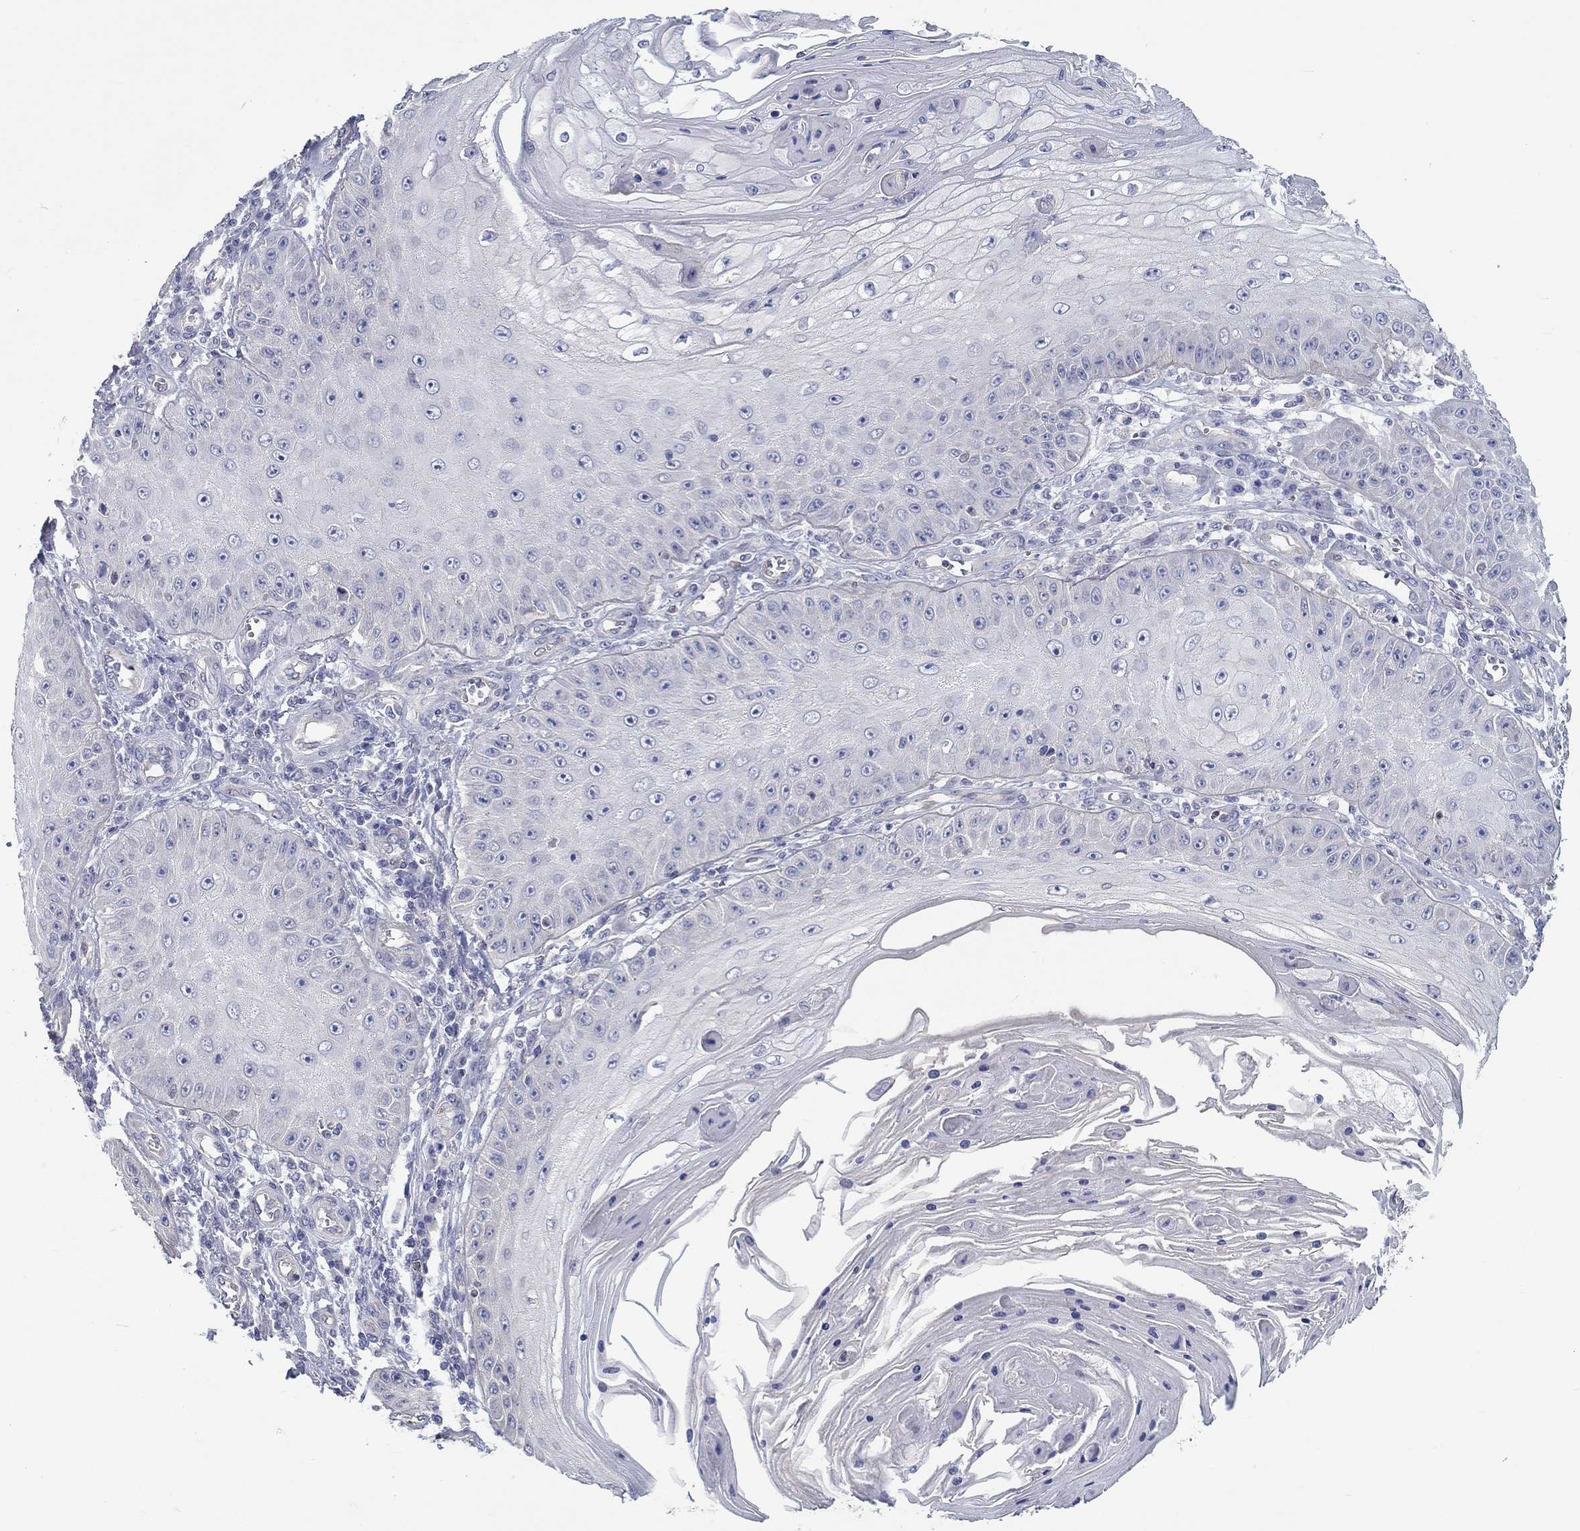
{"staining": {"intensity": "negative", "quantity": "none", "location": "none"}, "tissue": "skin cancer", "cell_type": "Tumor cells", "image_type": "cancer", "snomed": [{"axis": "morphology", "description": "Squamous cell carcinoma, NOS"}, {"axis": "topography", "description": "Skin"}], "caption": "Tumor cells show no significant expression in skin squamous cell carcinoma.", "gene": "ERMP1", "patient": {"sex": "male", "age": 70}}